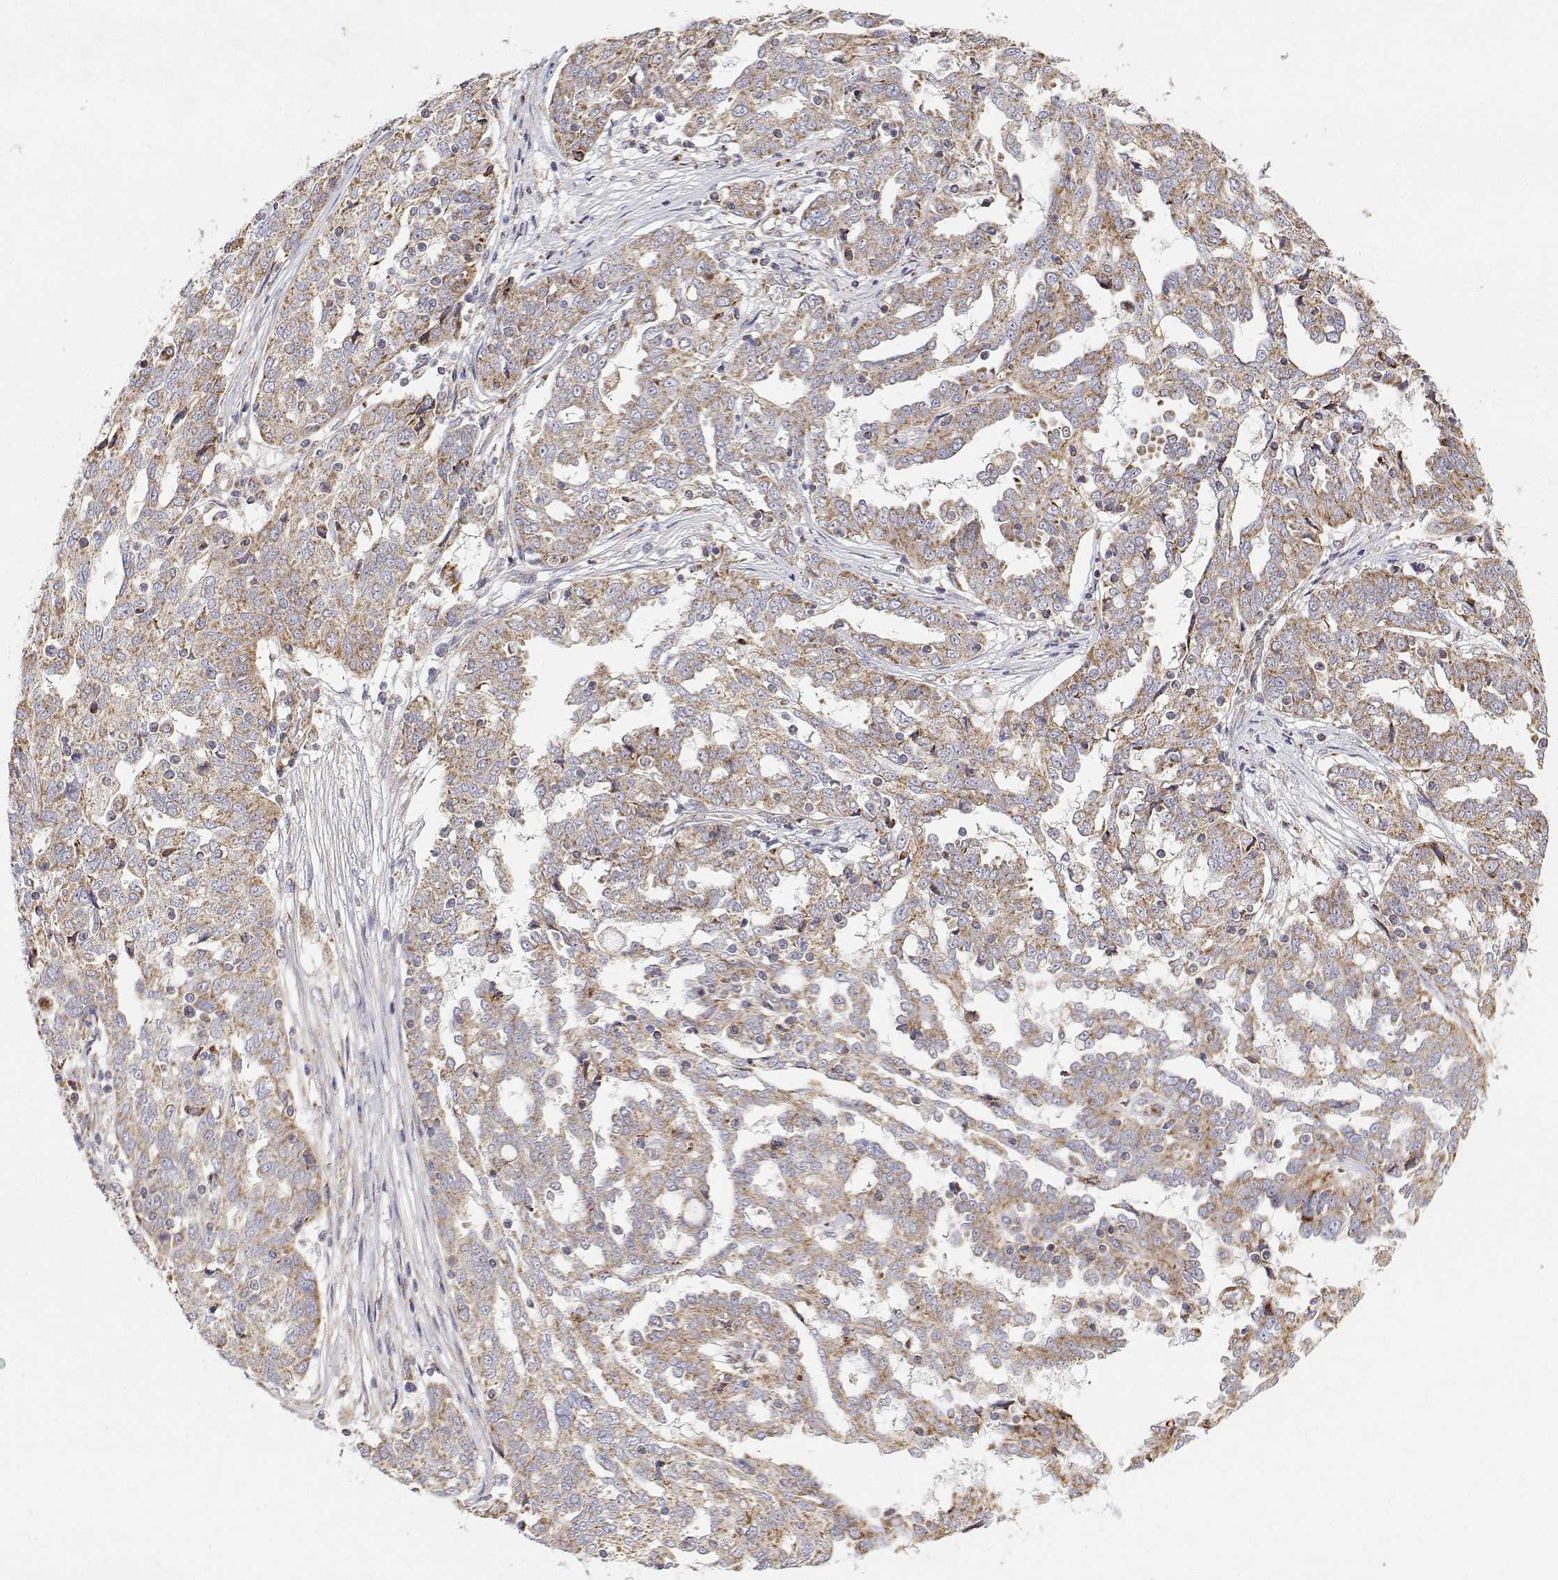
{"staining": {"intensity": "weak", "quantity": ">75%", "location": "cytoplasmic/membranous"}, "tissue": "ovarian cancer", "cell_type": "Tumor cells", "image_type": "cancer", "snomed": [{"axis": "morphology", "description": "Cystadenocarcinoma, serous, NOS"}, {"axis": "topography", "description": "Ovary"}], "caption": "Ovarian cancer (serous cystadenocarcinoma) stained with a protein marker demonstrates weak staining in tumor cells.", "gene": "SPICE1", "patient": {"sex": "female", "age": 67}}